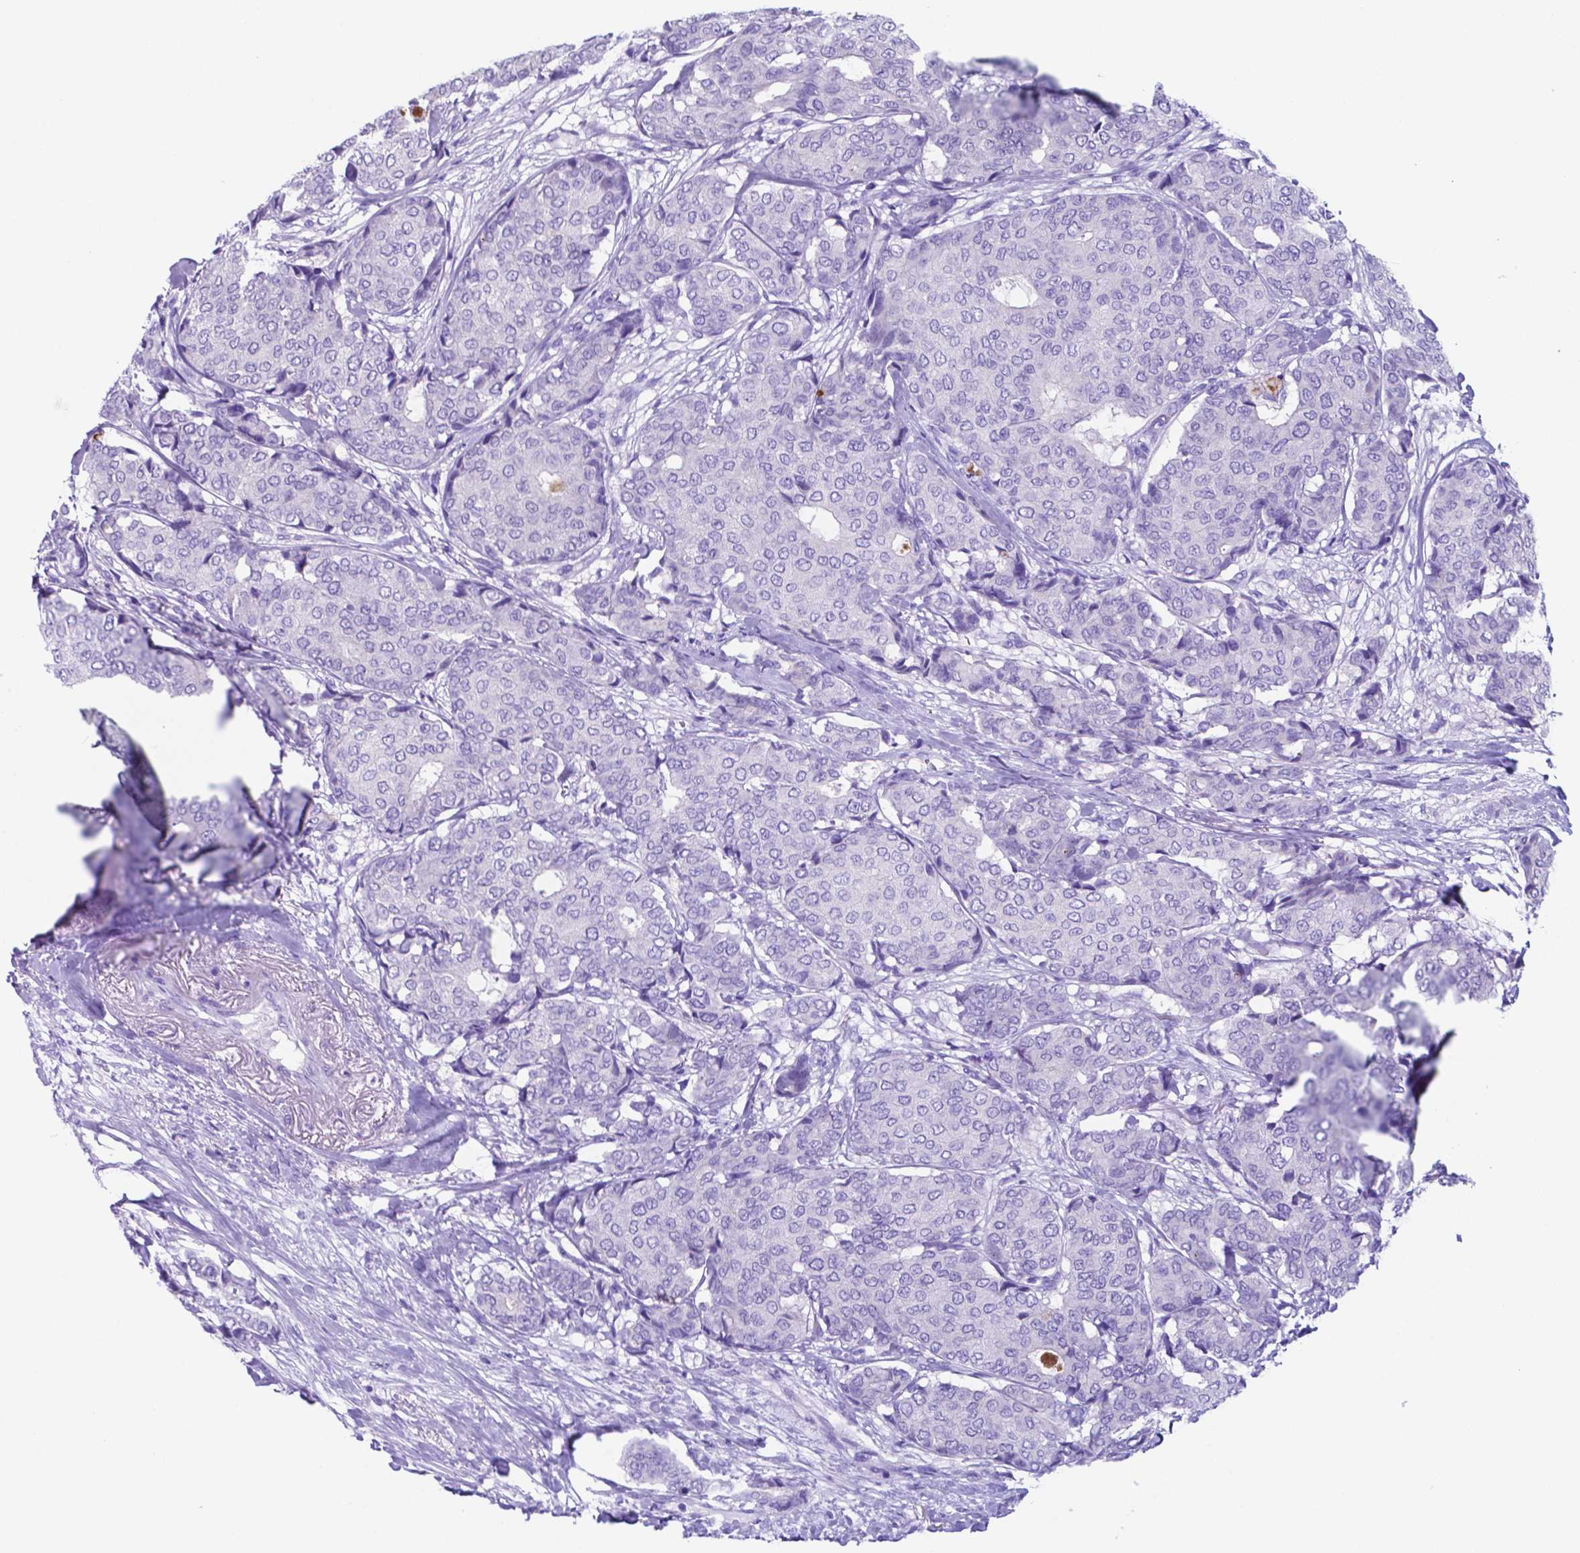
{"staining": {"intensity": "negative", "quantity": "none", "location": "none"}, "tissue": "breast cancer", "cell_type": "Tumor cells", "image_type": "cancer", "snomed": [{"axis": "morphology", "description": "Duct carcinoma"}, {"axis": "topography", "description": "Breast"}], "caption": "This is an immunohistochemistry (IHC) micrograph of infiltrating ductal carcinoma (breast). There is no positivity in tumor cells.", "gene": "DNAAF8", "patient": {"sex": "female", "age": 75}}